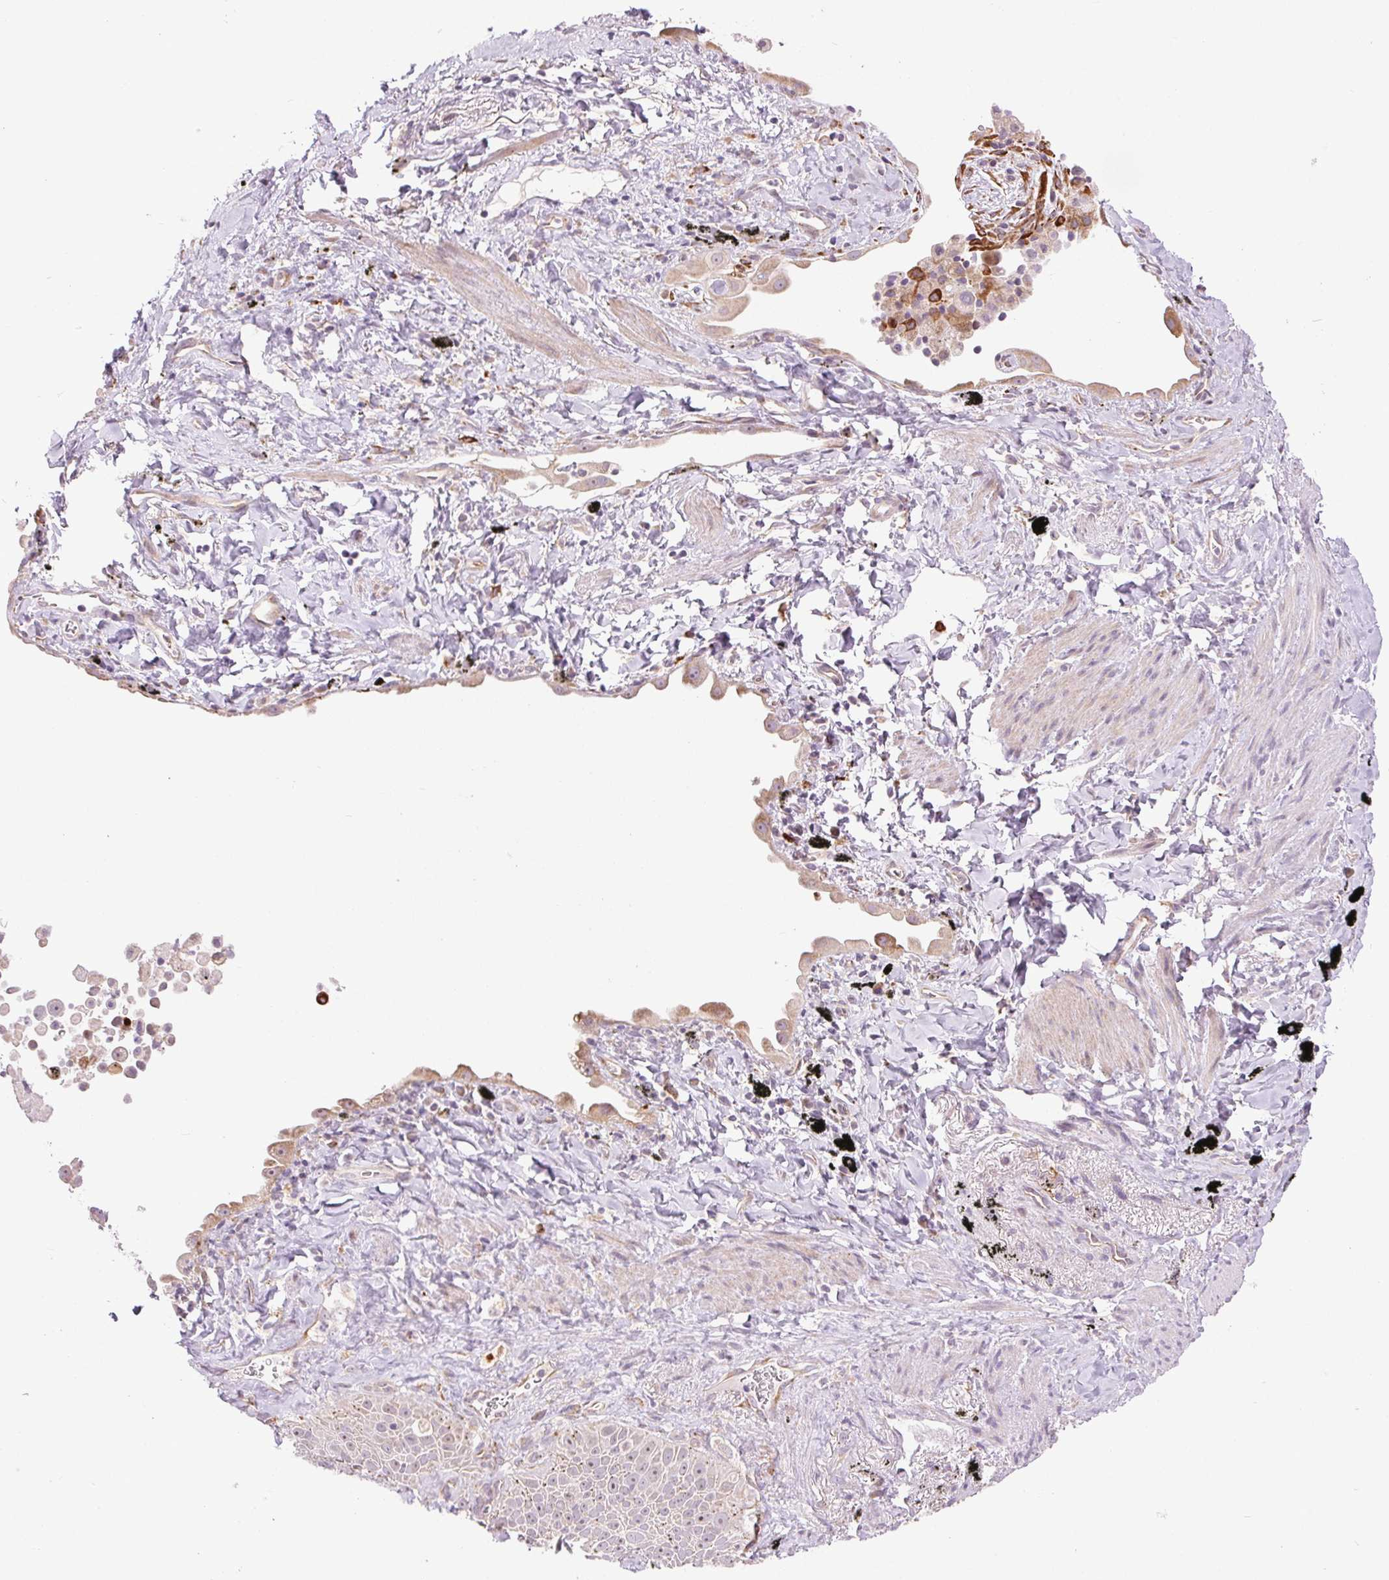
{"staining": {"intensity": "weak", "quantity": "<25%", "location": "cytoplasmic/membranous"}, "tissue": "lung cancer", "cell_type": "Tumor cells", "image_type": "cancer", "snomed": [{"axis": "morphology", "description": "Squamous cell carcinoma, NOS"}, {"axis": "morphology", "description": "Squamous cell carcinoma, metastatic, NOS"}, {"axis": "topography", "description": "Lymph node"}, {"axis": "topography", "description": "Lung"}], "caption": "The histopathology image reveals no staining of tumor cells in lung cancer.", "gene": "METTL17", "patient": {"sex": "female", "age": 62}}